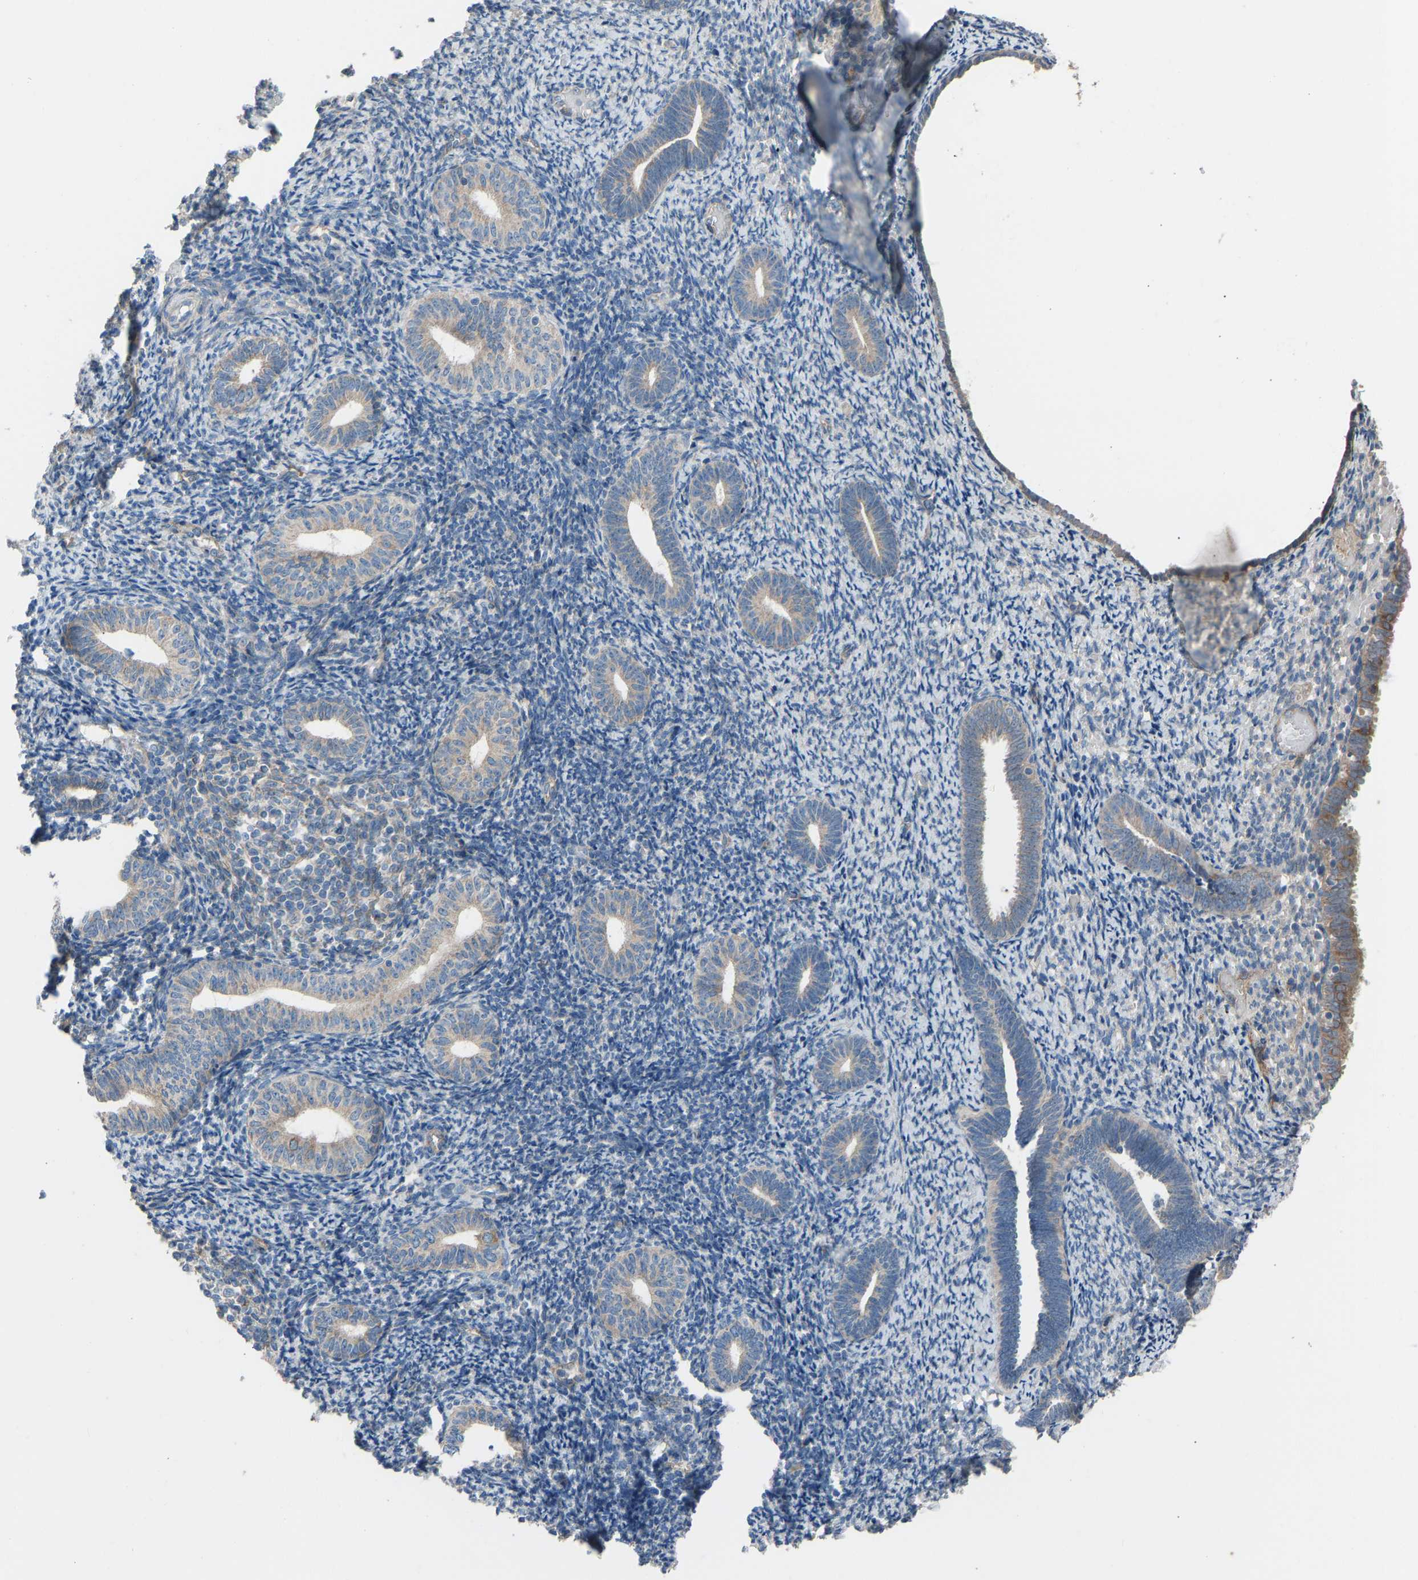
{"staining": {"intensity": "negative", "quantity": "none", "location": "none"}, "tissue": "endometrium", "cell_type": "Cells in endometrial stroma", "image_type": "normal", "snomed": [{"axis": "morphology", "description": "Normal tissue, NOS"}, {"axis": "topography", "description": "Endometrium"}], "caption": "A high-resolution photomicrograph shows IHC staining of normal endometrium, which exhibits no significant staining in cells in endometrial stroma. (DAB IHC, high magnification).", "gene": "TGFBR3", "patient": {"sex": "female", "age": 66}}